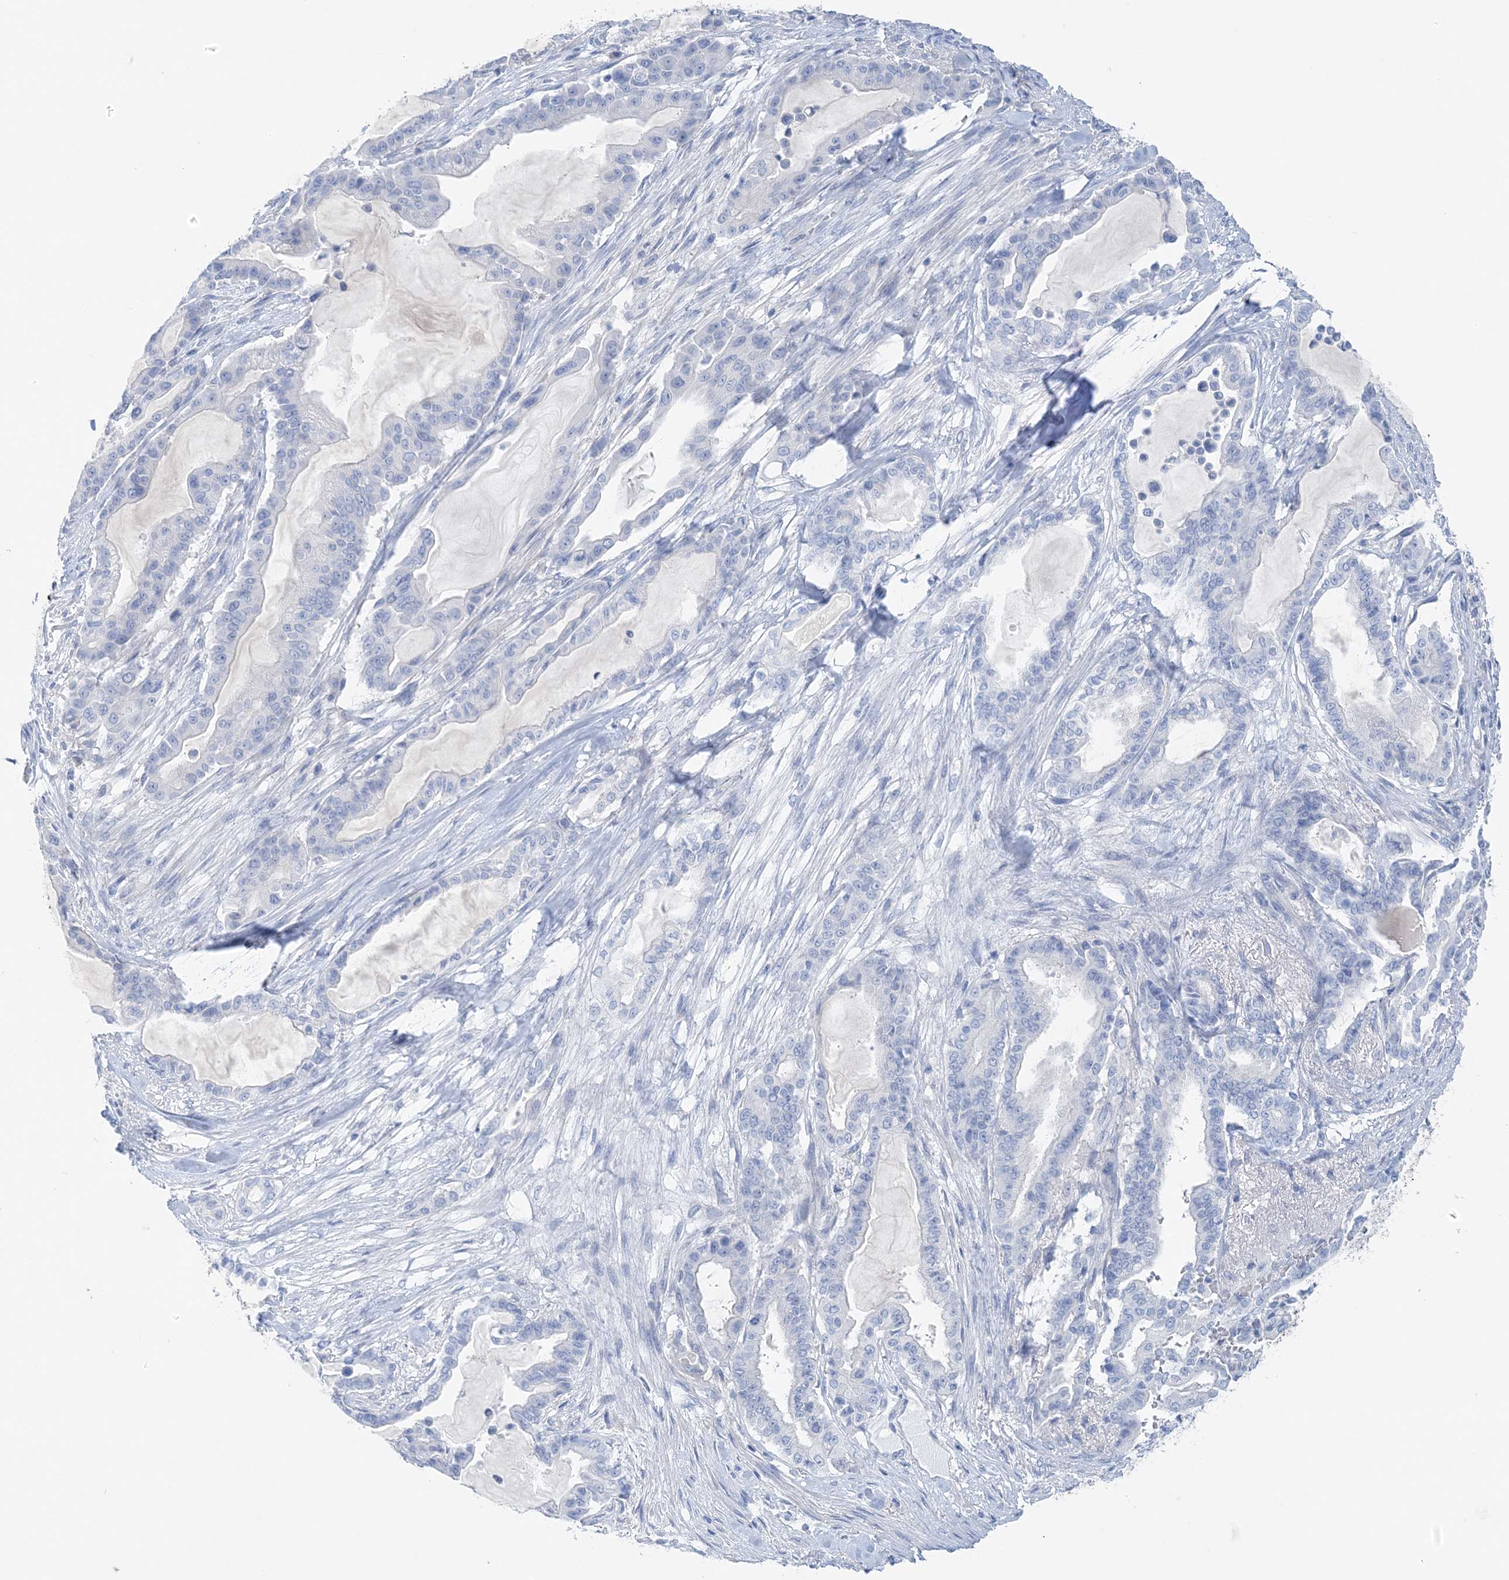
{"staining": {"intensity": "negative", "quantity": "none", "location": "none"}, "tissue": "pancreatic cancer", "cell_type": "Tumor cells", "image_type": "cancer", "snomed": [{"axis": "morphology", "description": "Adenocarcinoma, NOS"}, {"axis": "topography", "description": "Pancreas"}], "caption": "Tumor cells are negative for protein expression in human adenocarcinoma (pancreatic).", "gene": "HMGCS1", "patient": {"sex": "male", "age": 63}}